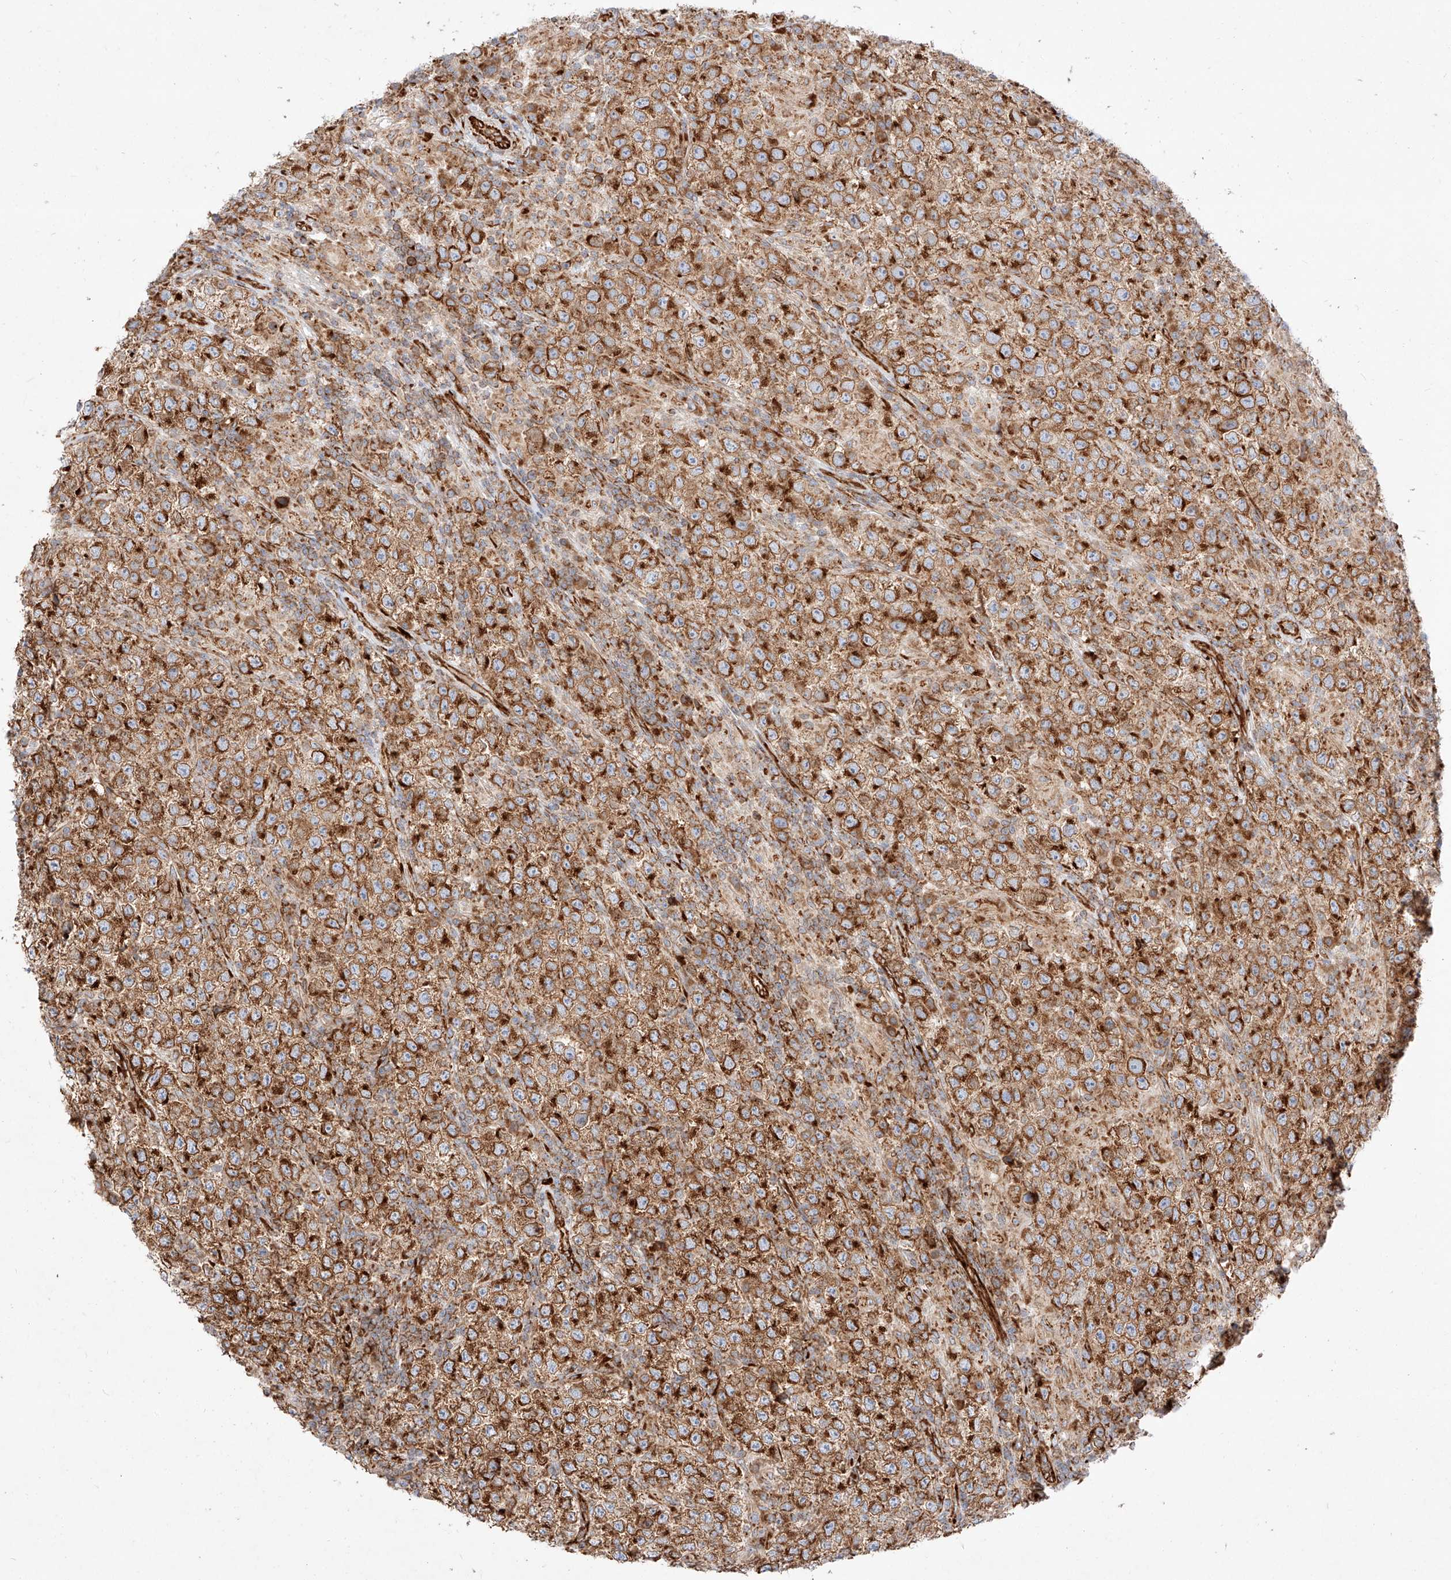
{"staining": {"intensity": "strong", "quantity": ">75%", "location": "cytoplasmic/membranous"}, "tissue": "testis cancer", "cell_type": "Tumor cells", "image_type": "cancer", "snomed": [{"axis": "morphology", "description": "Normal tissue, NOS"}, {"axis": "morphology", "description": "Urothelial carcinoma, High grade"}, {"axis": "morphology", "description": "Seminoma, NOS"}, {"axis": "morphology", "description": "Carcinoma, Embryonal, NOS"}, {"axis": "topography", "description": "Urinary bladder"}, {"axis": "topography", "description": "Testis"}], "caption": "This micrograph shows seminoma (testis) stained with immunohistochemistry (IHC) to label a protein in brown. The cytoplasmic/membranous of tumor cells show strong positivity for the protein. Nuclei are counter-stained blue.", "gene": "CSGALNACT2", "patient": {"sex": "male", "age": 41}}